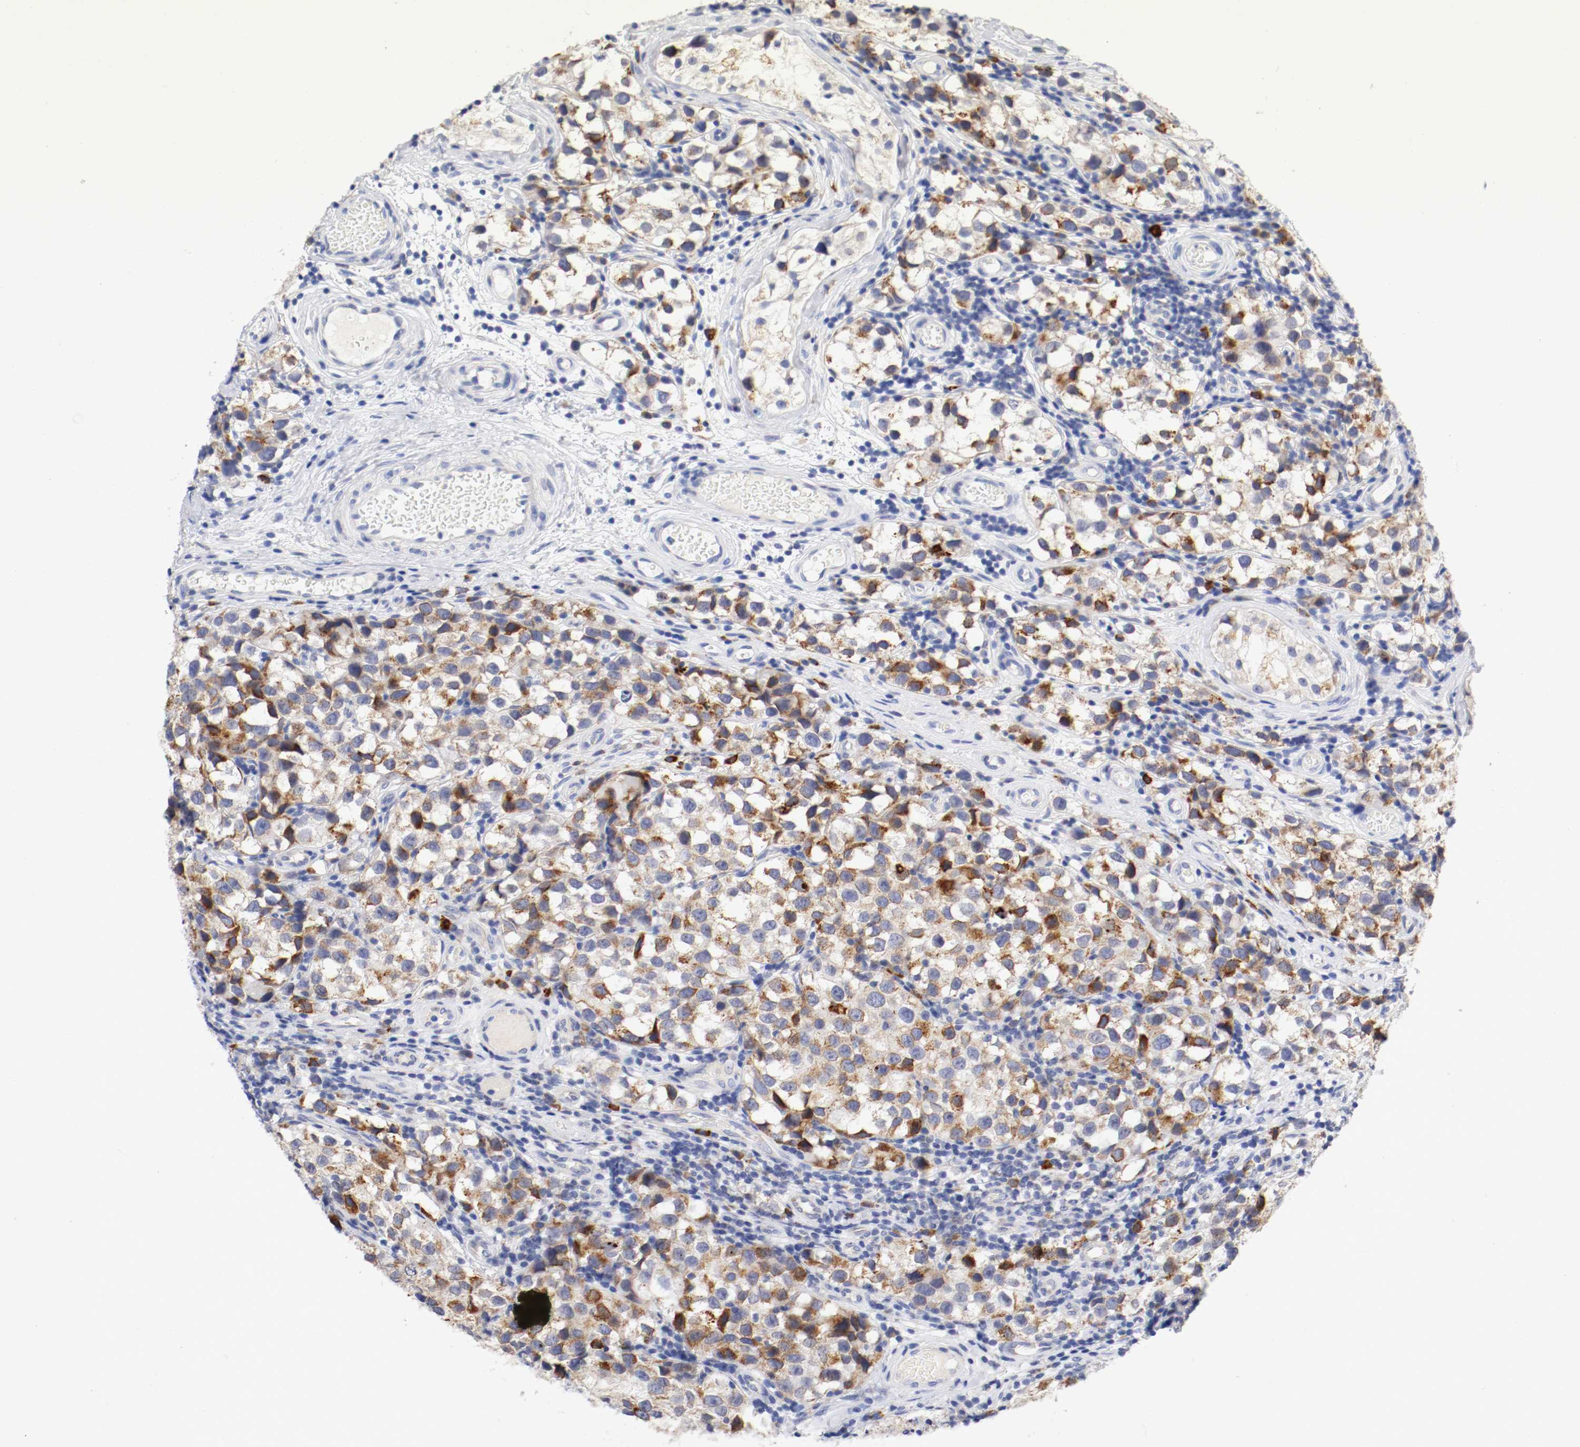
{"staining": {"intensity": "strong", "quantity": "25%-75%", "location": "cytoplasmic/membranous"}, "tissue": "testis cancer", "cell_type": "Tumor cells", "image_type": "cancer", "snomed": [{"axis": "morphology", "description": "Seminoma, NOS"}, {"axis": "topography", "description": "Testis"}], "caption": "Brown immunohistochemical staining in seminoma (testis) reveals strong cytoplasmic/membranous staining in about 25%-75% of tumor cells. The protein of interest is shown in brown color, while the nuclei are stained blue.", "gene": "TRAF2", "patient": {"sex": "male", "age": 39}}